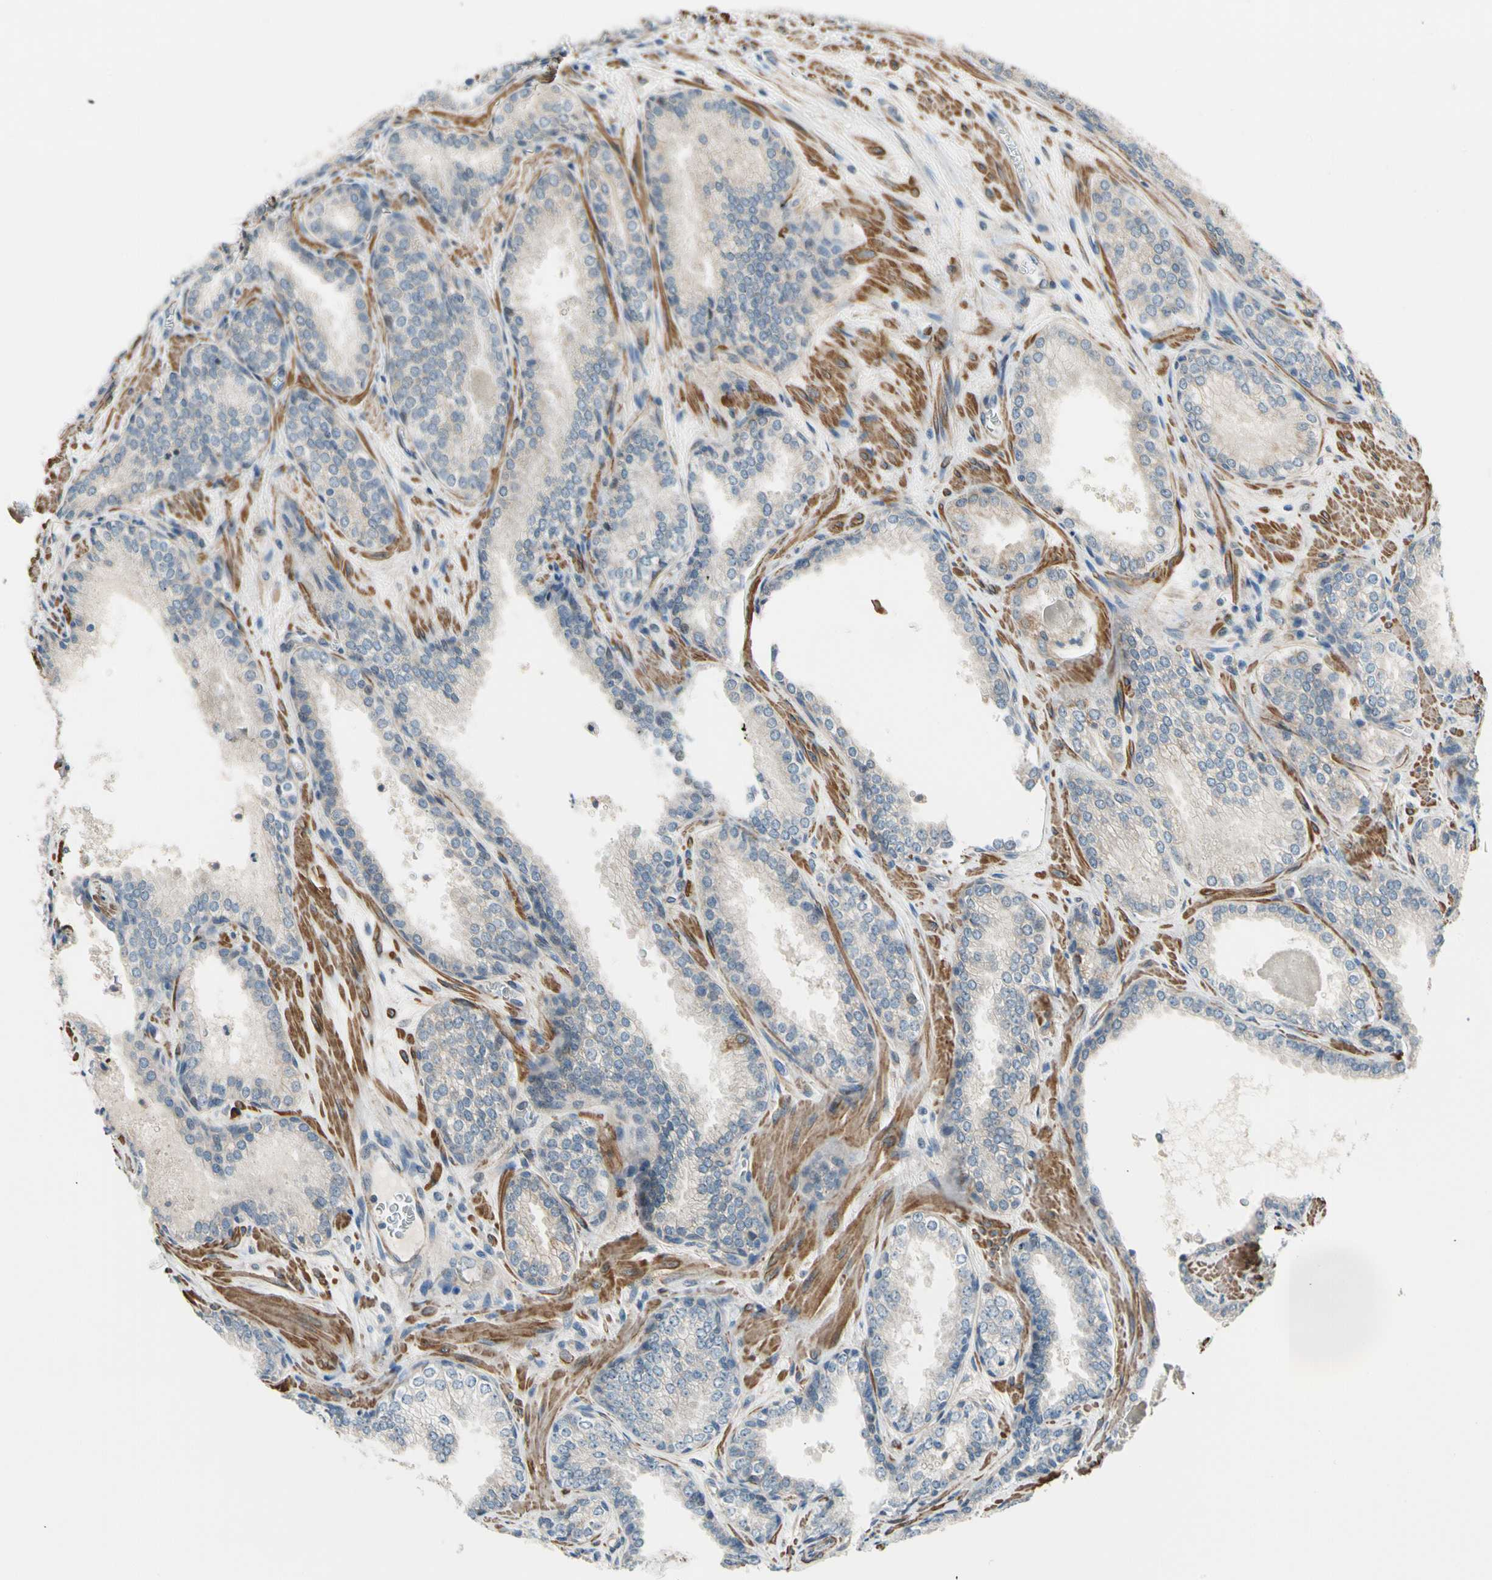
{"staining": {"intensity": "weak", "quantity": "<25%", "location": "cytoplasmic/membranous"}, "tissue": "prostate cancer", "cell_type": "Tumor cells", "image_type": "cancer", "snomed": [{"axis": "morphology", "description": "Adenocarcinoma, Low grade"}, {"axis": "topography", "description": "Prostate"}], "caption": "The photomicrograph demonstrates no staining of tumor cells in prostate adenocarcinoma (low-grade).", "gene": "LIMK2", "patient": {"sex": "male", "age": 60}}